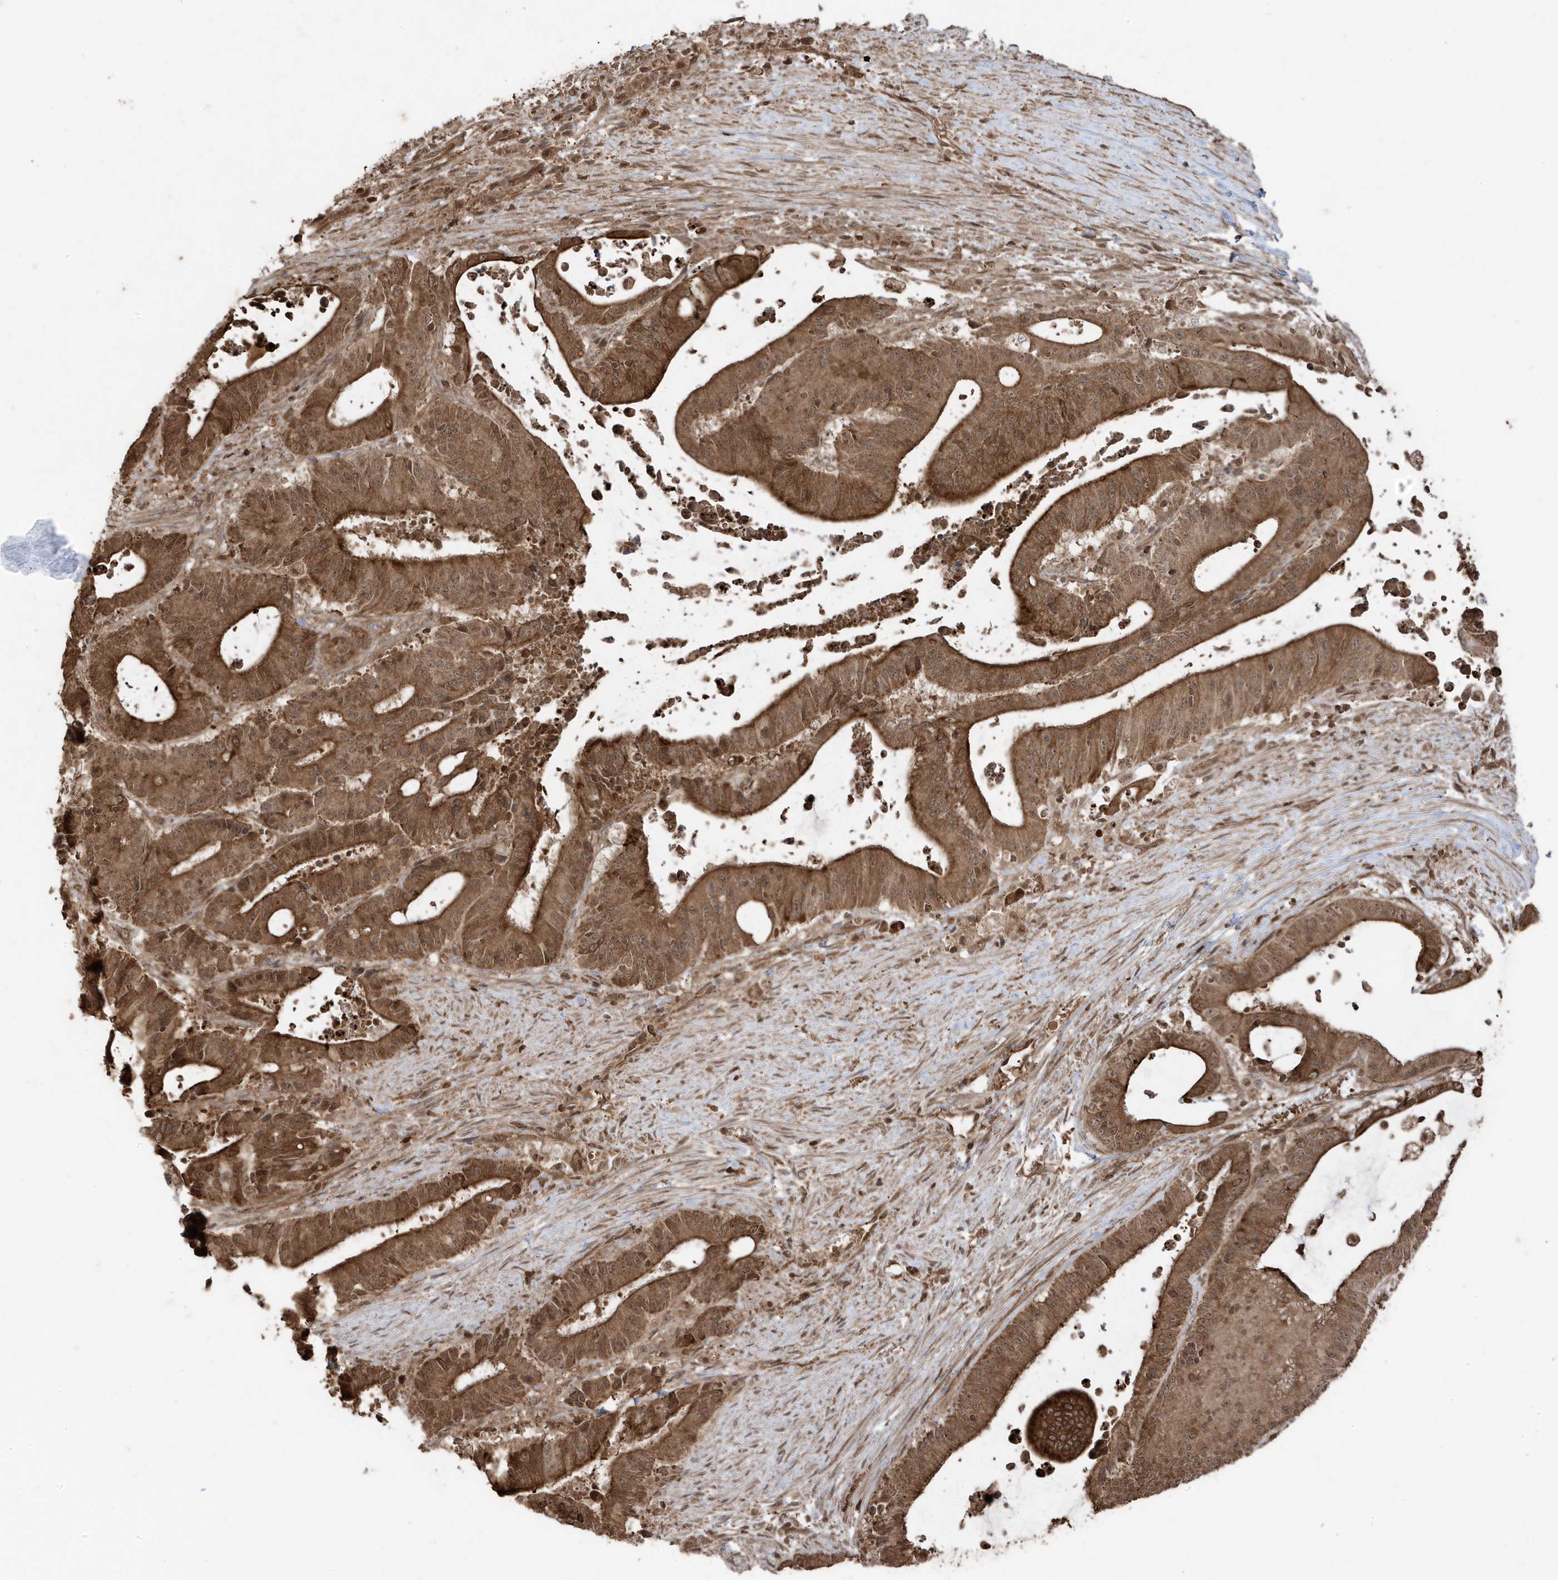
{"staining": {"intensity": "strong", "quantity": ">75%", "location": "cytoplasmic/membranous"}, "tissue": "liver cancer", "cell_type": "Tumor cells", "image_type": "cancer", "snomed": [{"axis": "morphology", "description": "Normal tissue, NOS"}, {"axis": "morphology", "description": "Cholangiocarcinoma"}, {"axis": "topography", "description": "Liver"}, {"axis": "topography", "description": "Peripheral nerve tissue"}], "caption": "IHC (DAB) staining of liver cancer reveals strong cytoplasmic/membranous protein staining in approximately >75% of tumor cells.", "gene": "ASAP1", "patient": {"sex": "female", "age": 73}}